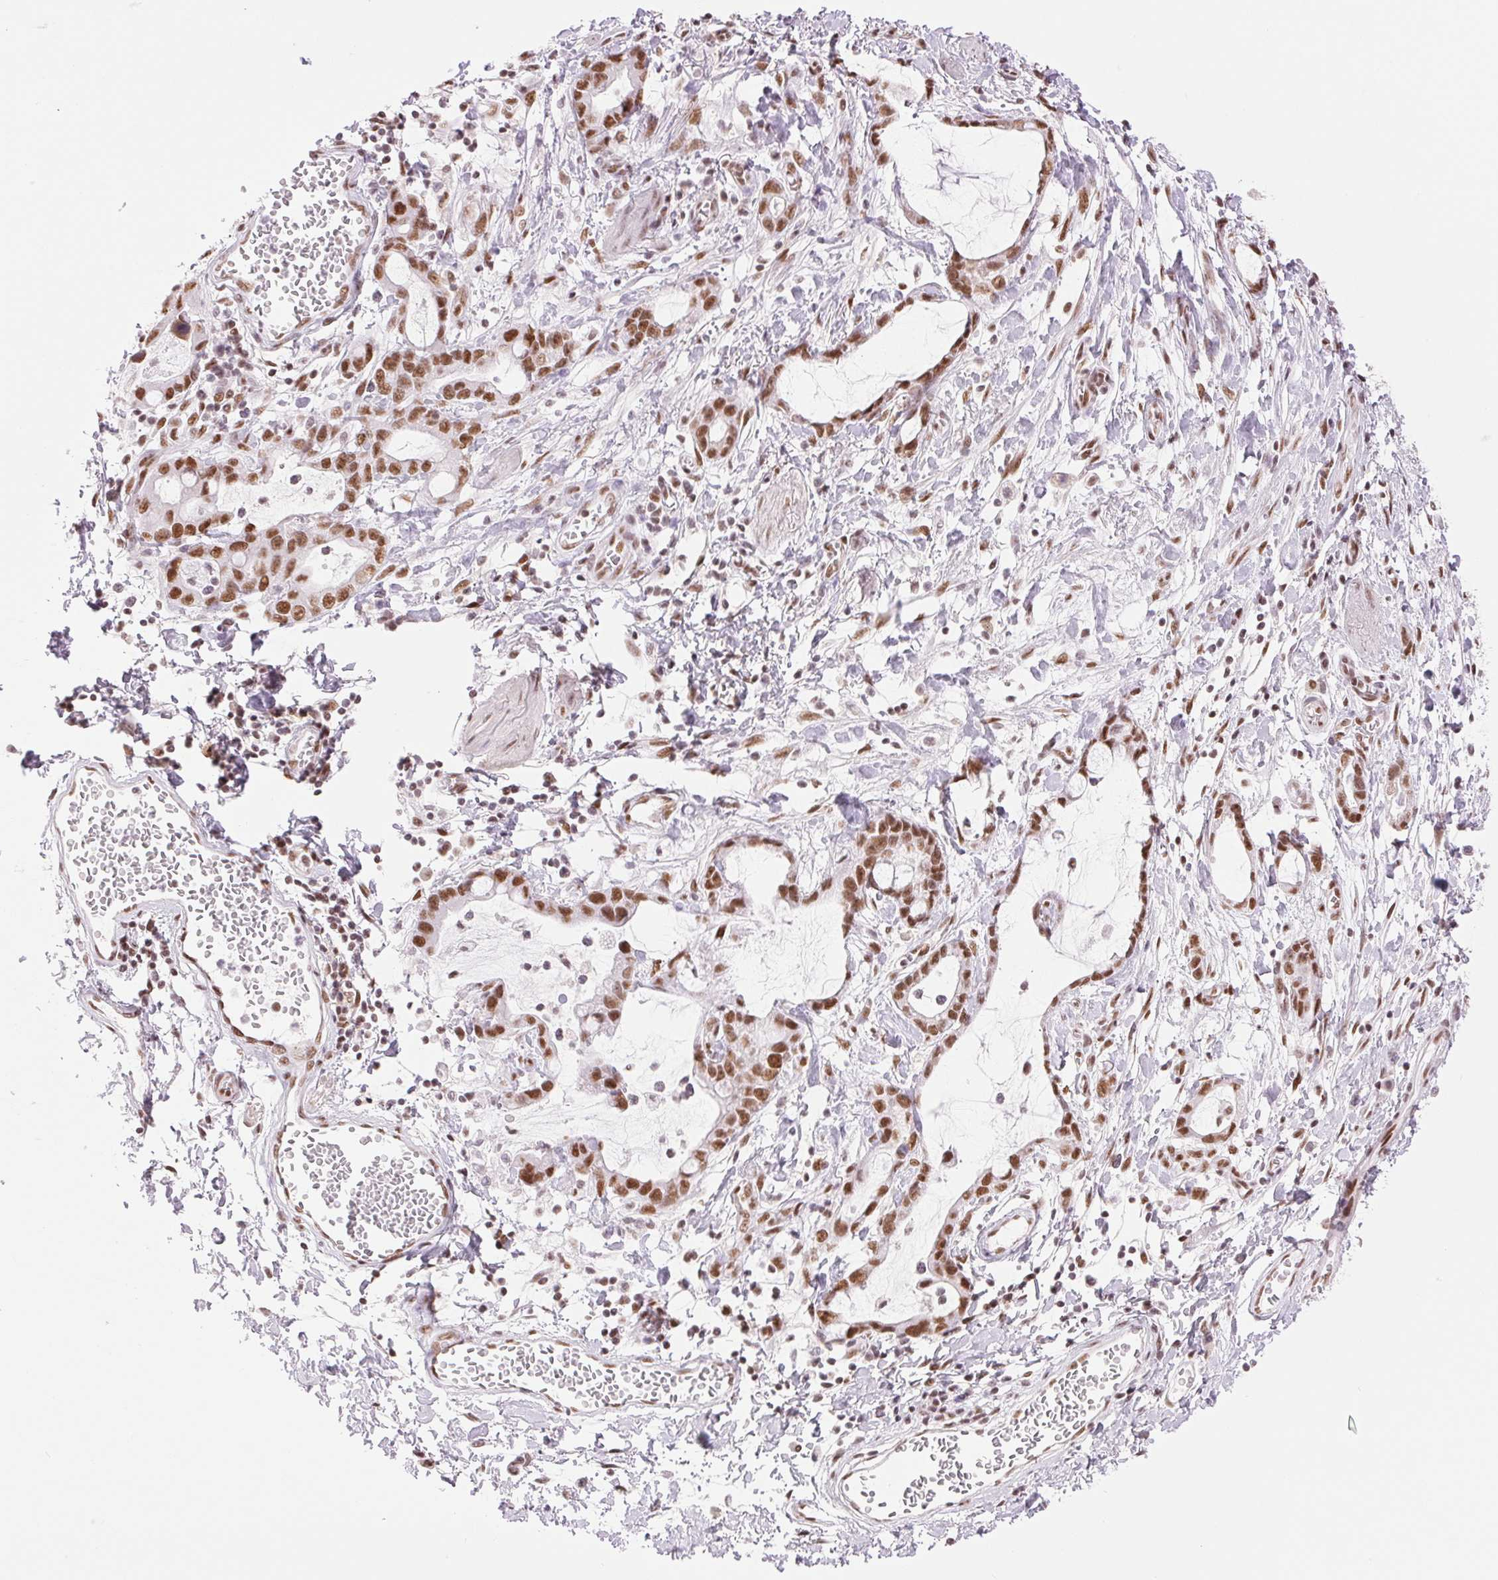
{"staining": {"intensity": "moderate", "quantity": ">75%", "location": "nuclear"}, "tissue": "stomach cancer", "cell_type": "Tumor cells", "image_type": "cancer", "snomed": [{"axis": "morphology", "description": "Adenocarcinoma, NOS"}, {"axis": "topography", "description": "Stomach"}], "caption": "Brown immunohistochemical staining in human stomach cancer (adenocarcinoma) demonstrates moderate nuclear positivity in about >75% of tumor cells. (DAB (3,3'-diaminobenzidine) IHC with brightfield microscopy, high magnification).", "gene": "ZFR2", "patient": {"sex": "male", "age": 55}}